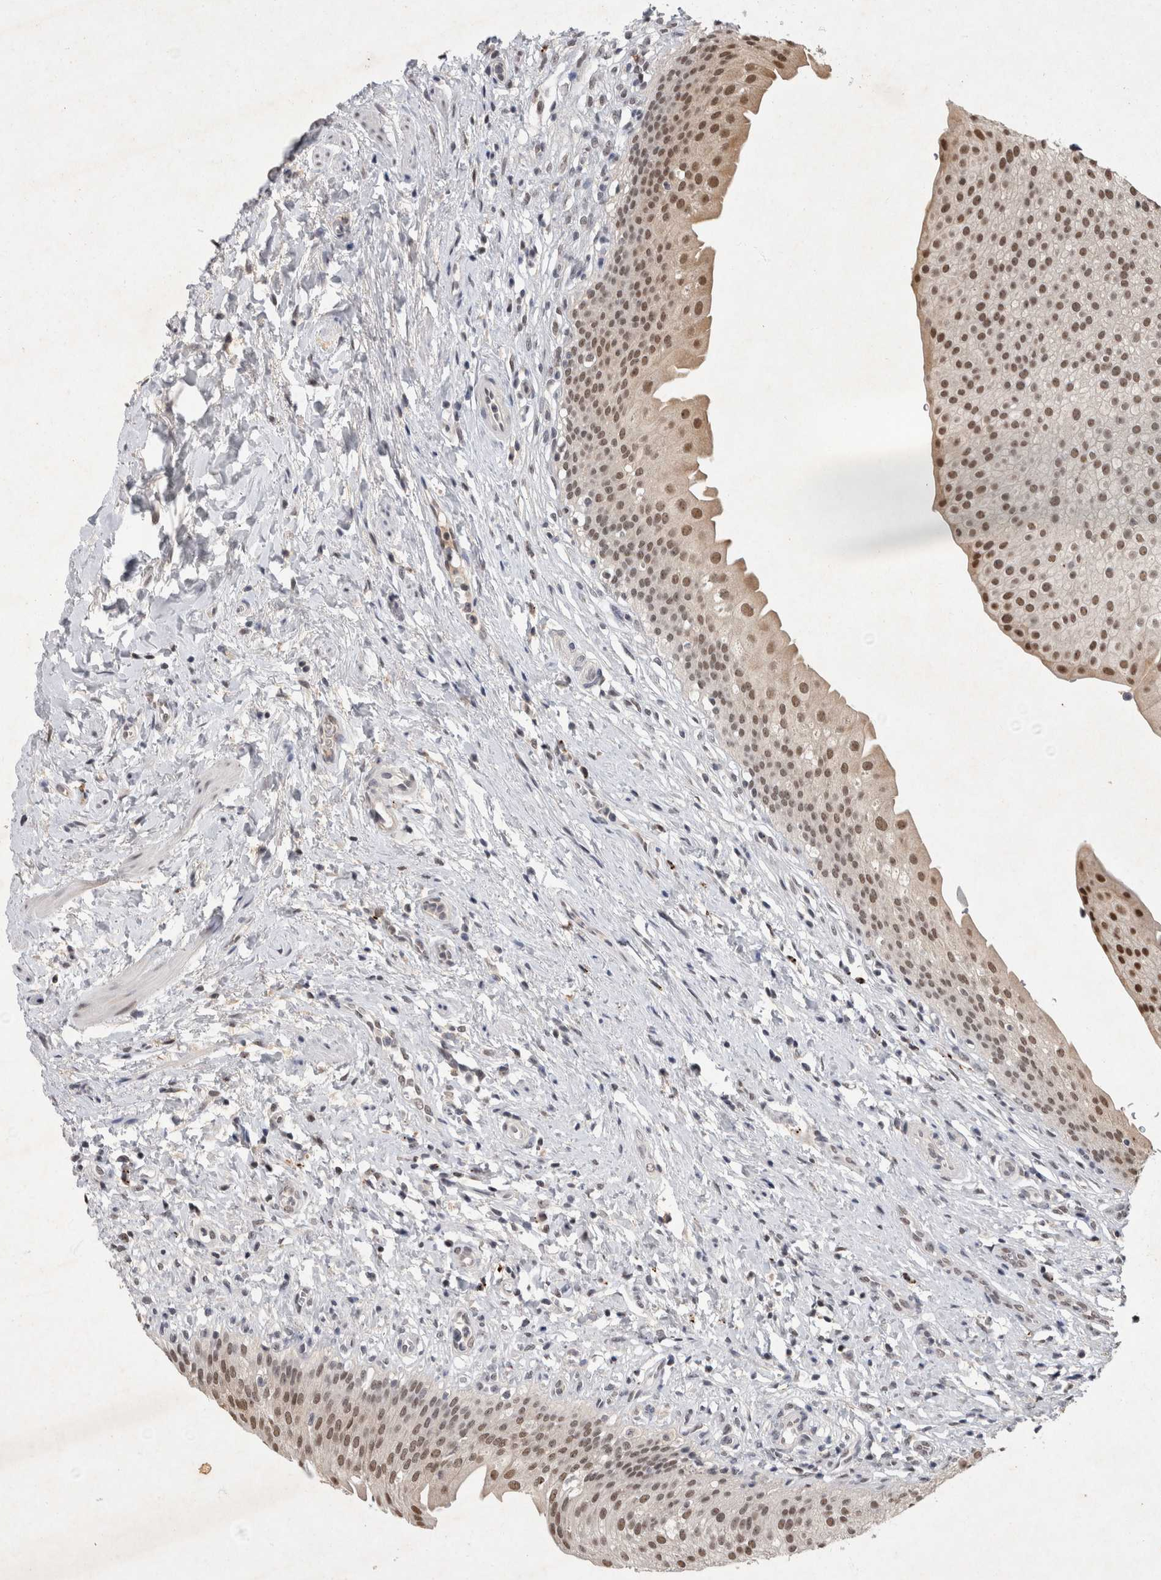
{"staining": {"intensity": "moderate", "quantity": ">75%", "location": "nuclear"}, "tissue": "urothelial cancer", "cell_type": "Tumor cells", "image_type": "cancer", "snomed": [{"axis": "morphology", "description": "Normal tissue, NOS"}, {"axis": "morphology", "description": "Urothelial carcinoma, Low grade"}, {"axis": "topography", "description": "Smooth muscle"}, {"axis": "topography", "description": "Urinary bladder"}], "caption": "Urothelial cancer tissue exhibits moderate nuclear staining in approximately >75% of tumor cells", "gene": "XRCC5", "patient": {"sex": "male", "age": 60}}